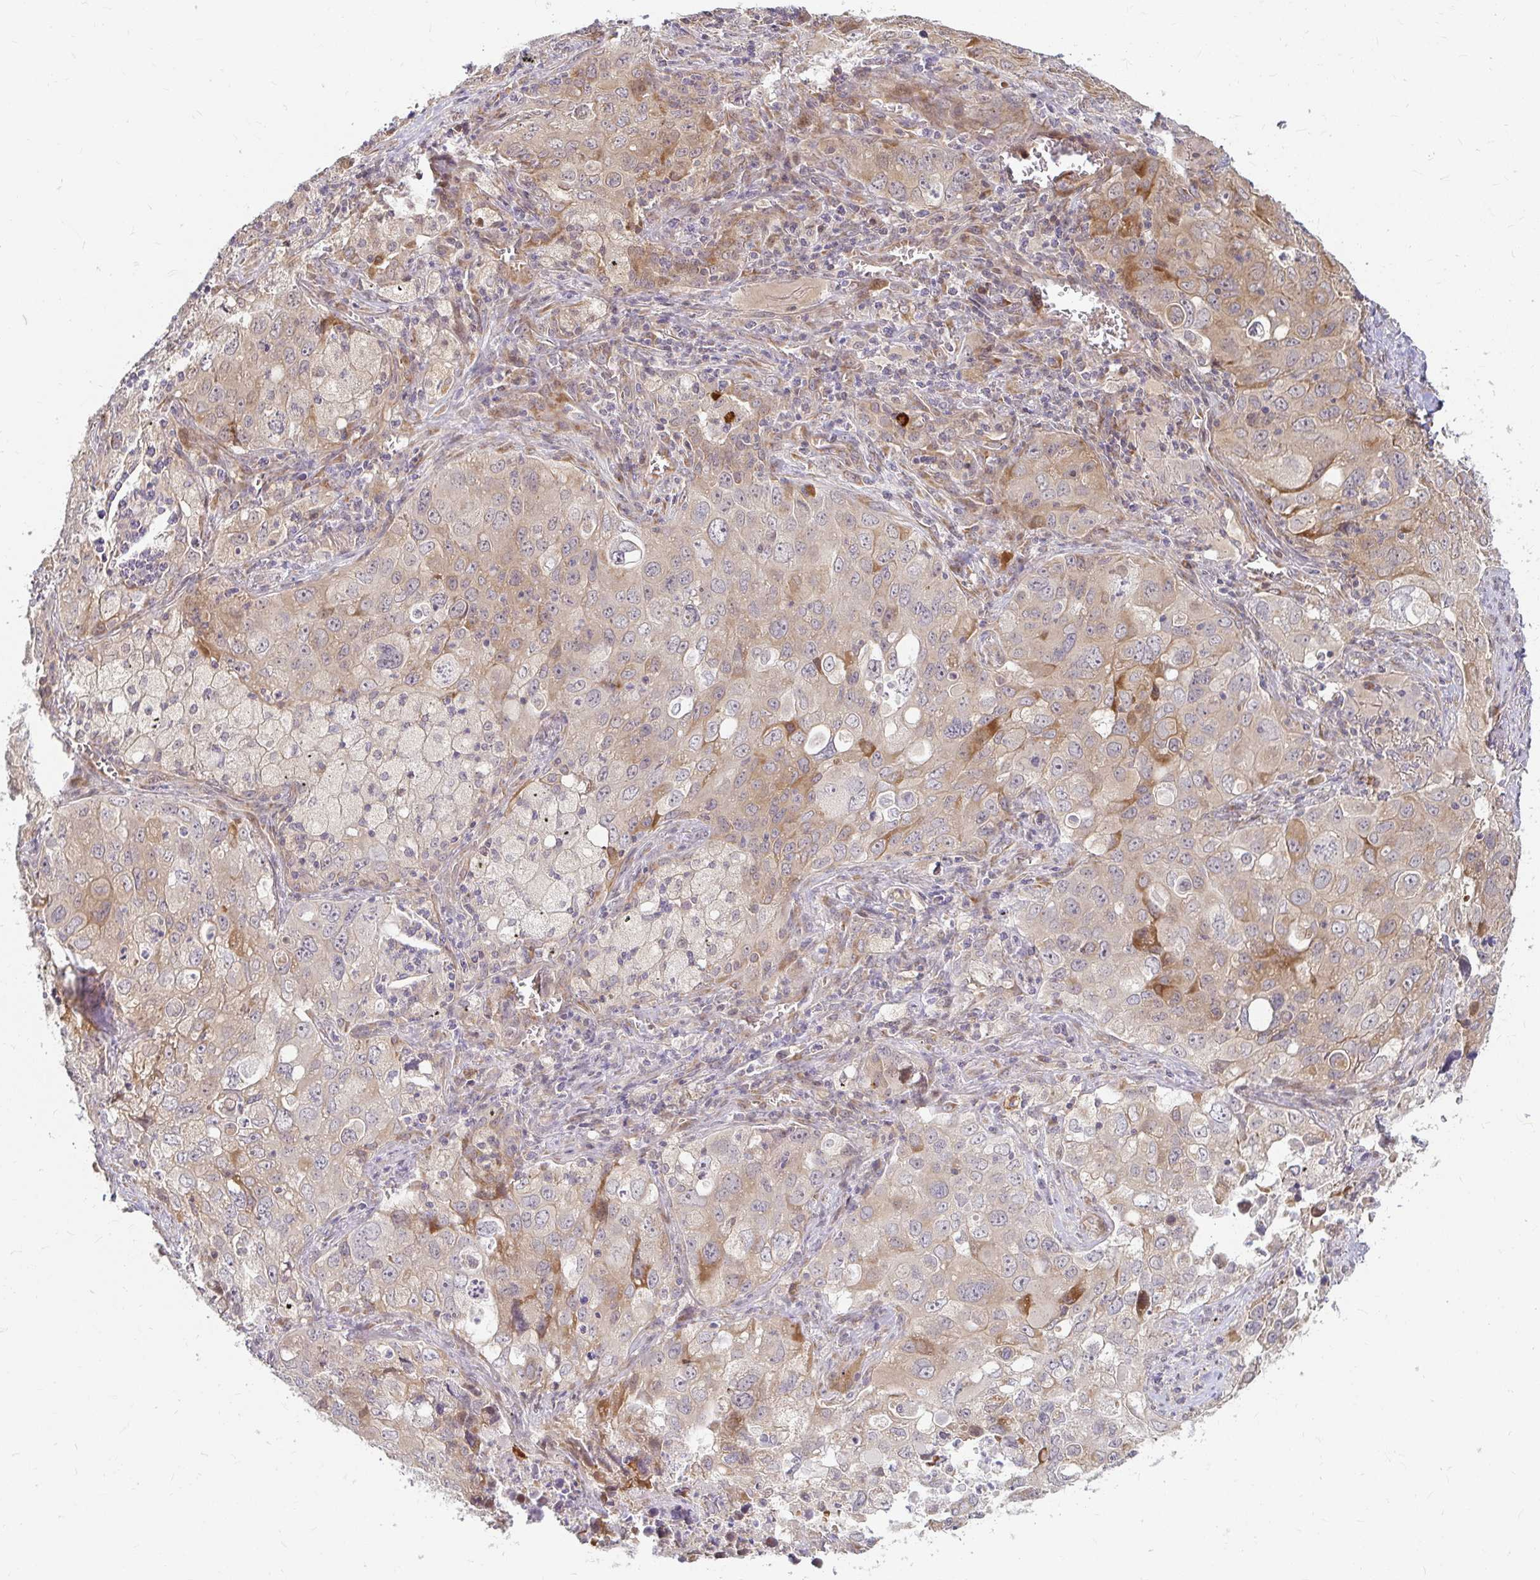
{"staining": {"intensity": "moderate", "quantity": "<25%", "location": "cytoplasmic/membranous"}, "tissue": "lung cancer", "cell_type": "Tumor cells", "image_type": "cancer", "snomed": [{"axis": "morphology", "description": "Adenocarcinoma, NOS"}, {"axis": "morphology", "description": "Adenocarcinoma, metastatic, NOS"}, {"axis": "topography", "description": "Lymph node"}, {"axis": "topography", "description": "Lung"}], "caption": "Protein analysis of metastatic adenocarcinoma (lung) tissue reveals moderate cytoplasmic/membranous staining in about <25% of tumor cells.", "gene": "CAST", "patient": {"sex": "female", "age": 42}}